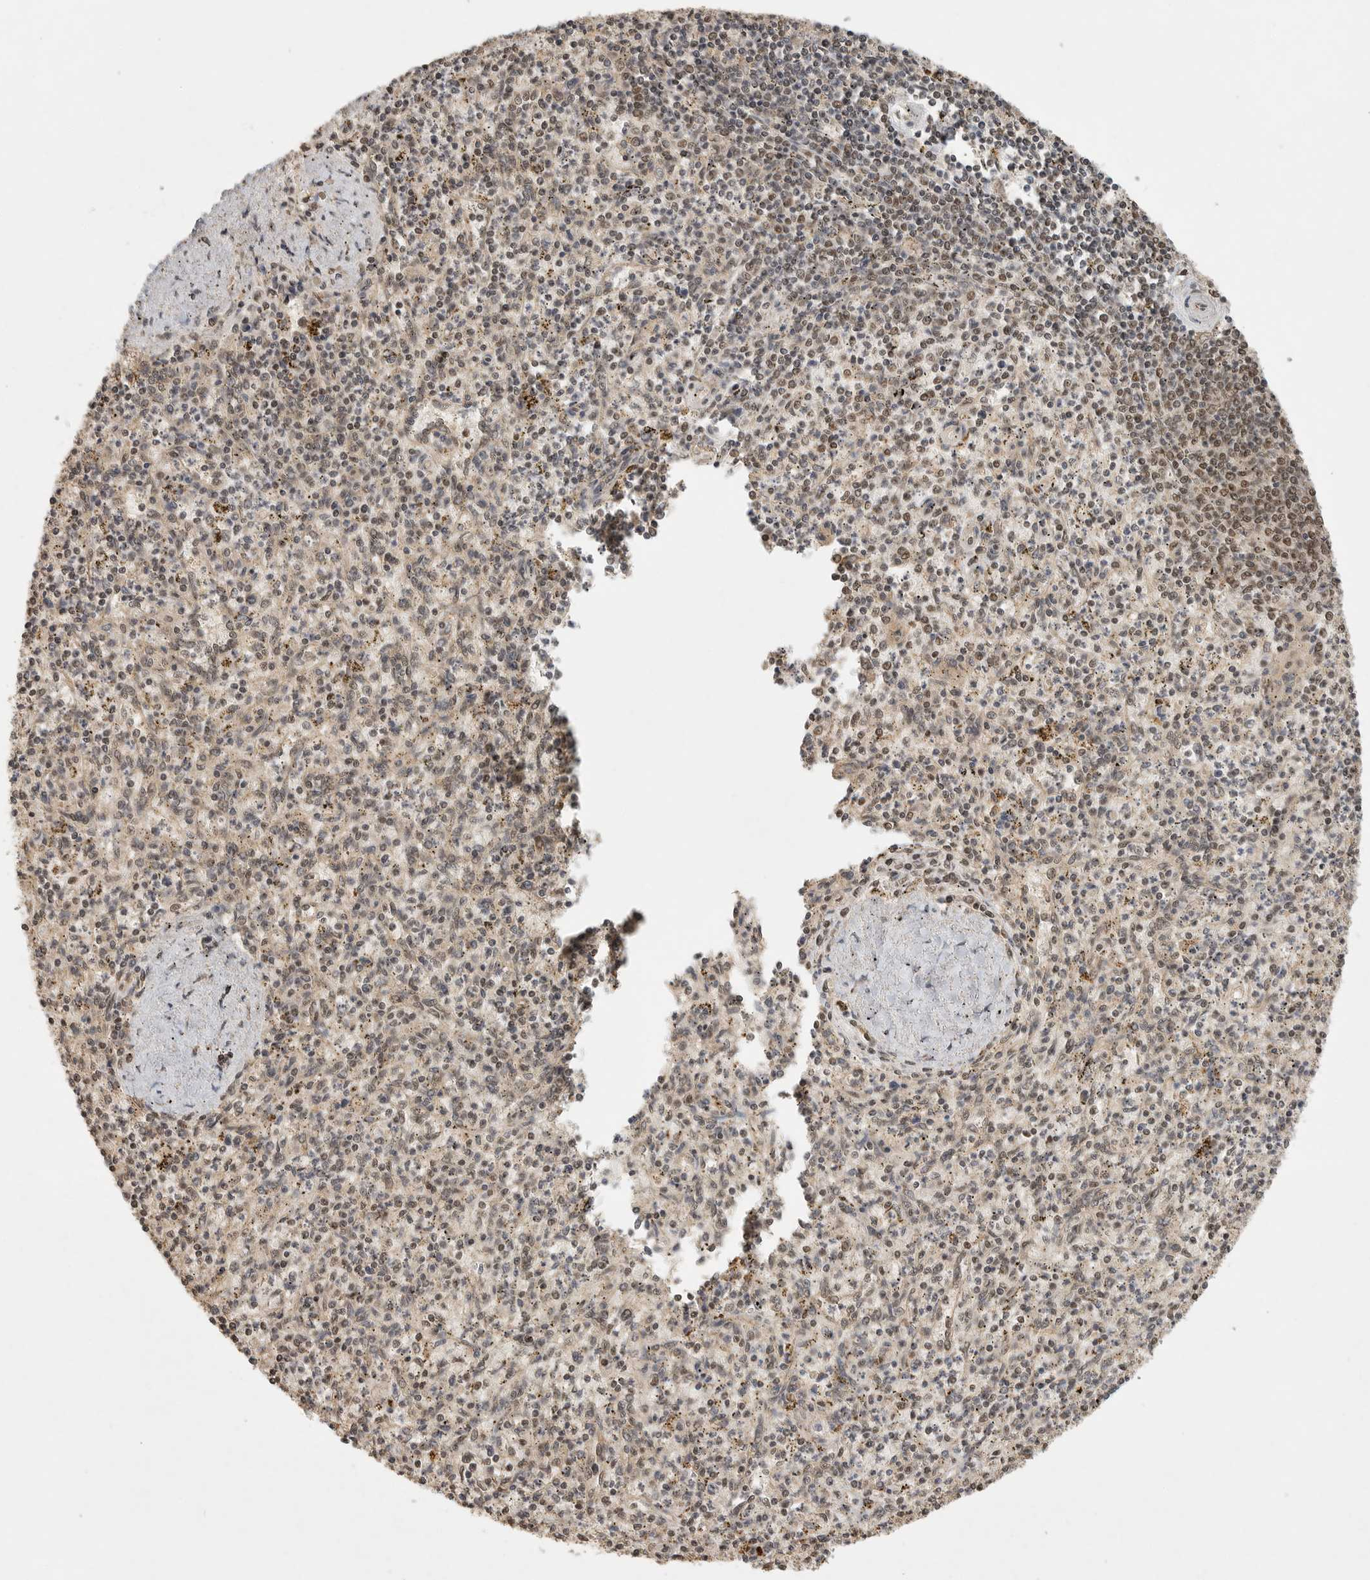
{"staining": {"intensity": "weak", "quantity": "25%-75%", "location": "cytoplasmic/membranous,nuclear"}, "tissue": "spleen", "cell_type": "Cells in red pulp", "image_type": "normal", "snomed": [{"axis": "morphology", "description": "Normal tissue, NOS"}, {"axis": "topography", "description": "Spleen"}], "caption": "Spleen stained with DAB (3,3'-diaminobenzidine) immunohistochemistry displays low levels of weak cytoplasmic/membranous,nuclear positivity in about 25%-75% of cells in red pulp. (DAB = brown stain, brightfield microscopy at high magnification).", "gene": "DFFA", "patient": {"sex": "male", "age": 72}}